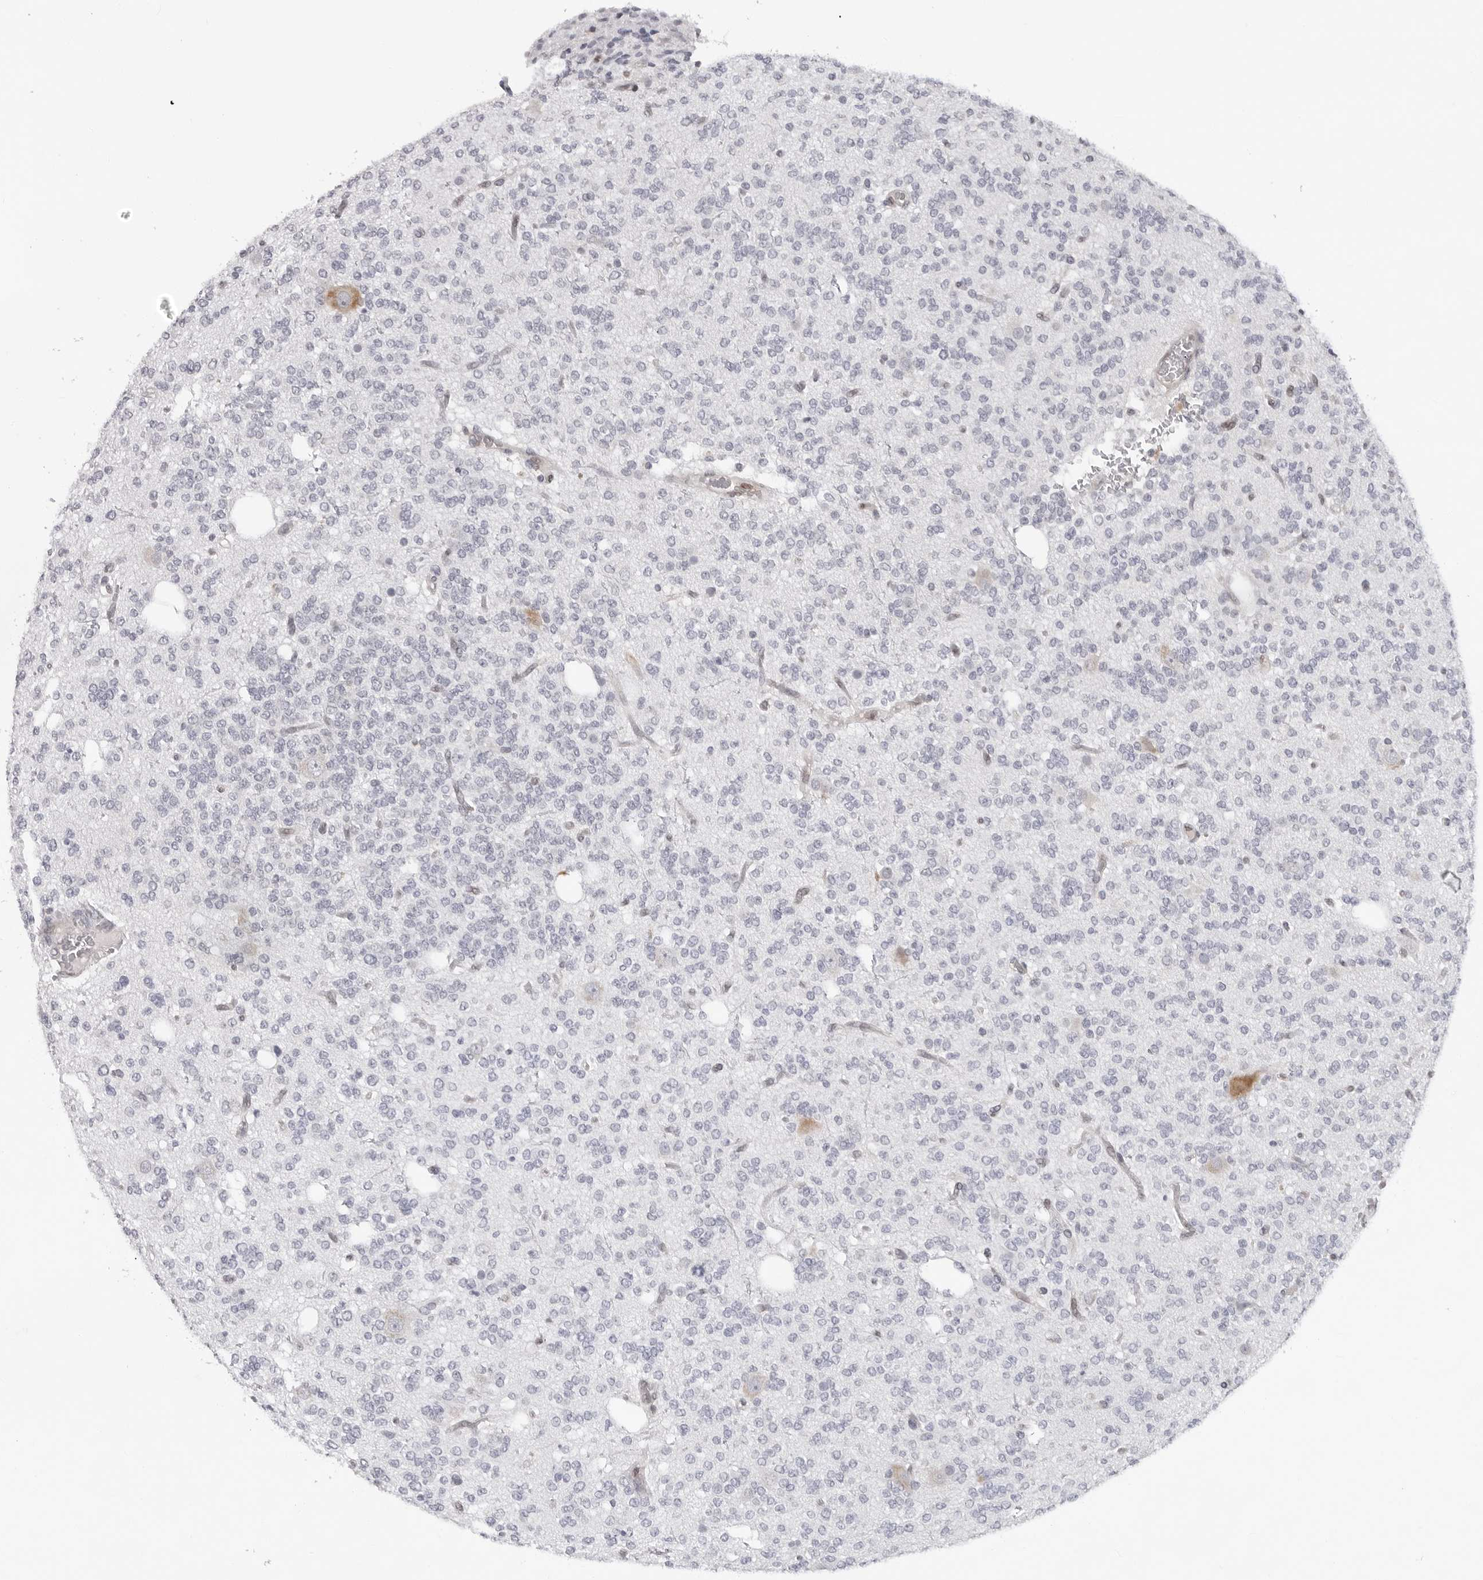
{"staining": {"intensity": "negative", "quantity": "none", "location": "none"}, "tissue": "glioma", "cell_type": "Tumor cells", "image_type": "cancer", "snomed": [{"axis": "morphology", "description": "Glioma, malignant, Low grade"}, {"axis": "topography", "description": "Brain"}], "caption": "Immunohistochemistry (IHC) of human malignant glioma (low-grade) exhibits no positivity in tumor cells.", "gene": "CASP7", "patient": {"sex": "male", "age": 38}}